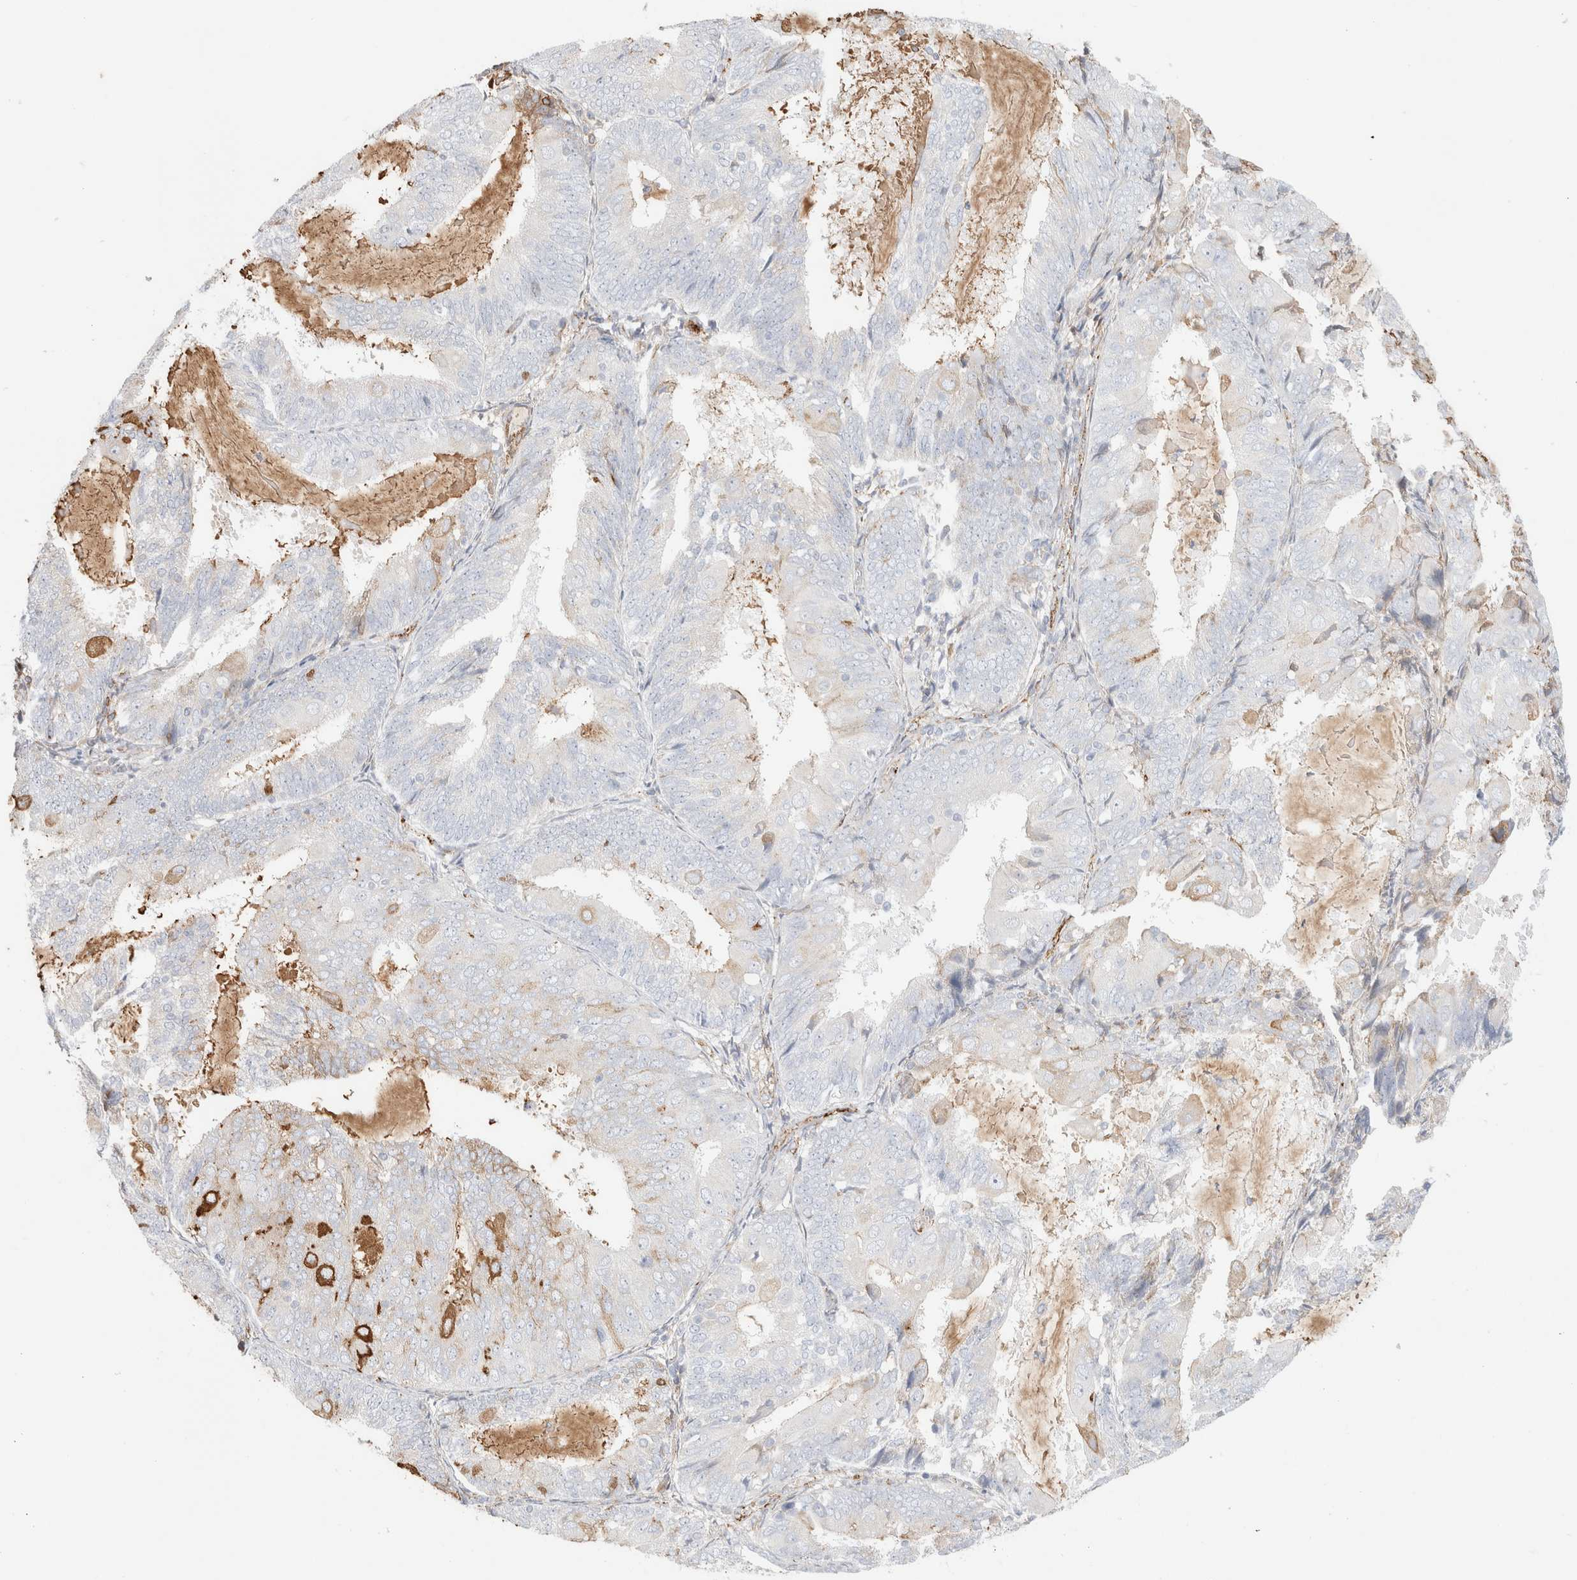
{"staining": {"intensity": "moderate", "quantity": "25%-75%", "location": "cytoplasmic/membranous"}, "tissue": "endometrial cancer", "cell_type": "Tumor cells", "image_type": "cancer", "snomed": [{"axis": "morphology", "description": "Adenocarcinoma, NOS"}, {"axis": "topography", "description": "Endometrium"}], "caption": "The histopathology image exhibits staining of endometrial adenocarcinoma, revealing moderate cytoplasmic/membranous protein staining (brown color) within tumor cells.", "gene": "CNPY4", "patient": {"sex": "female", "age": 81}}